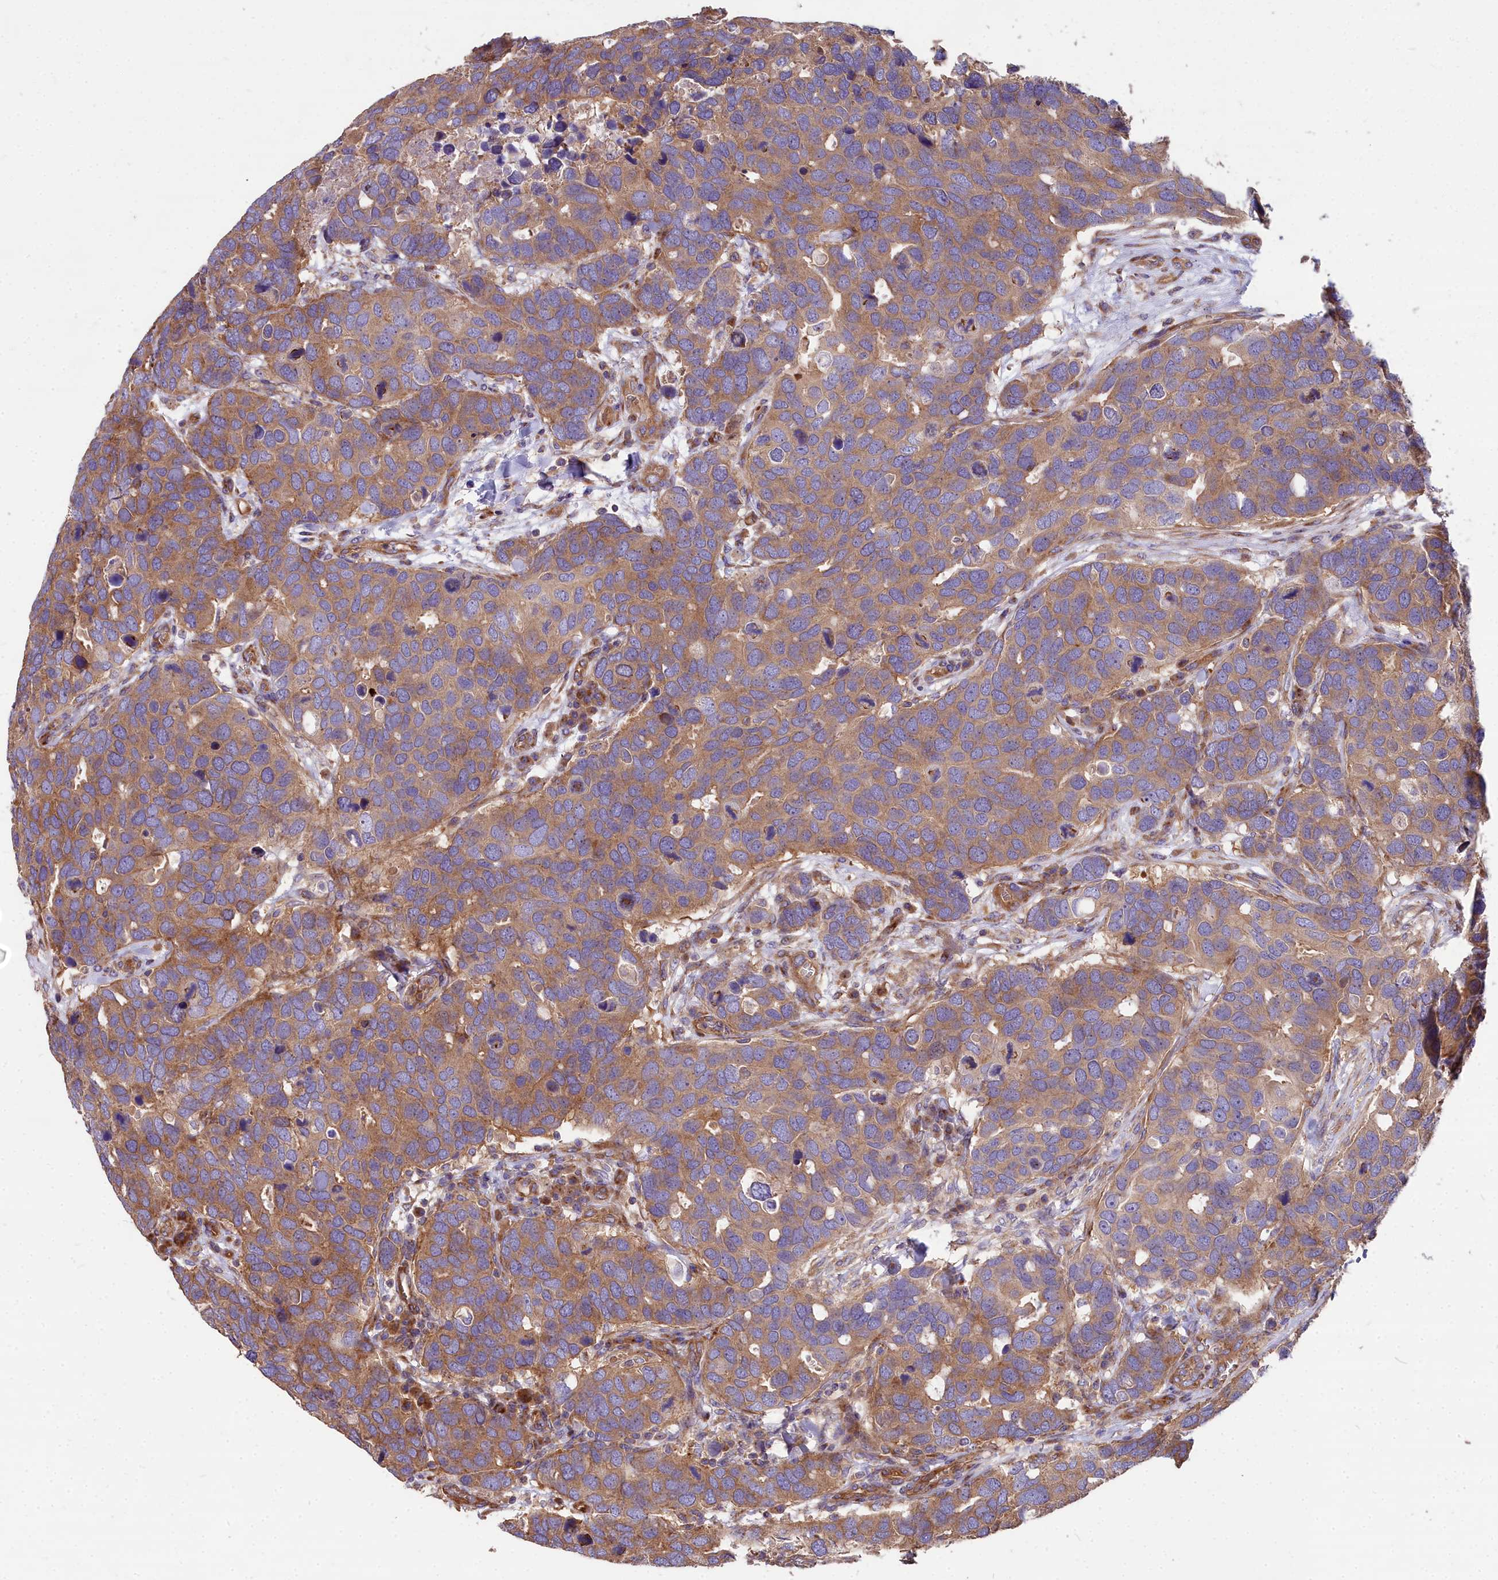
{"staining": {"intensity": "strong", "quantity": "25%-75%", "location": "cytoplasmic/membranous"}, "tissue": "breast cancer", "cell_type": "Tumor cells", "image_type": "cancer", "snomed": [{"axis": "morphology", "description": "Duct carcinoma"}, {"axis": "topography", "description": "Breast"}], "caption": "Protein staining by immunohistochemistry shows strong cytoplasmic/membranous staining in approximately 25%-75% of tumor cells in infiltrating ductal carcinoma (breast).", "gene": "DCTN3", "patient": {"sex": "female", "age": 83}}